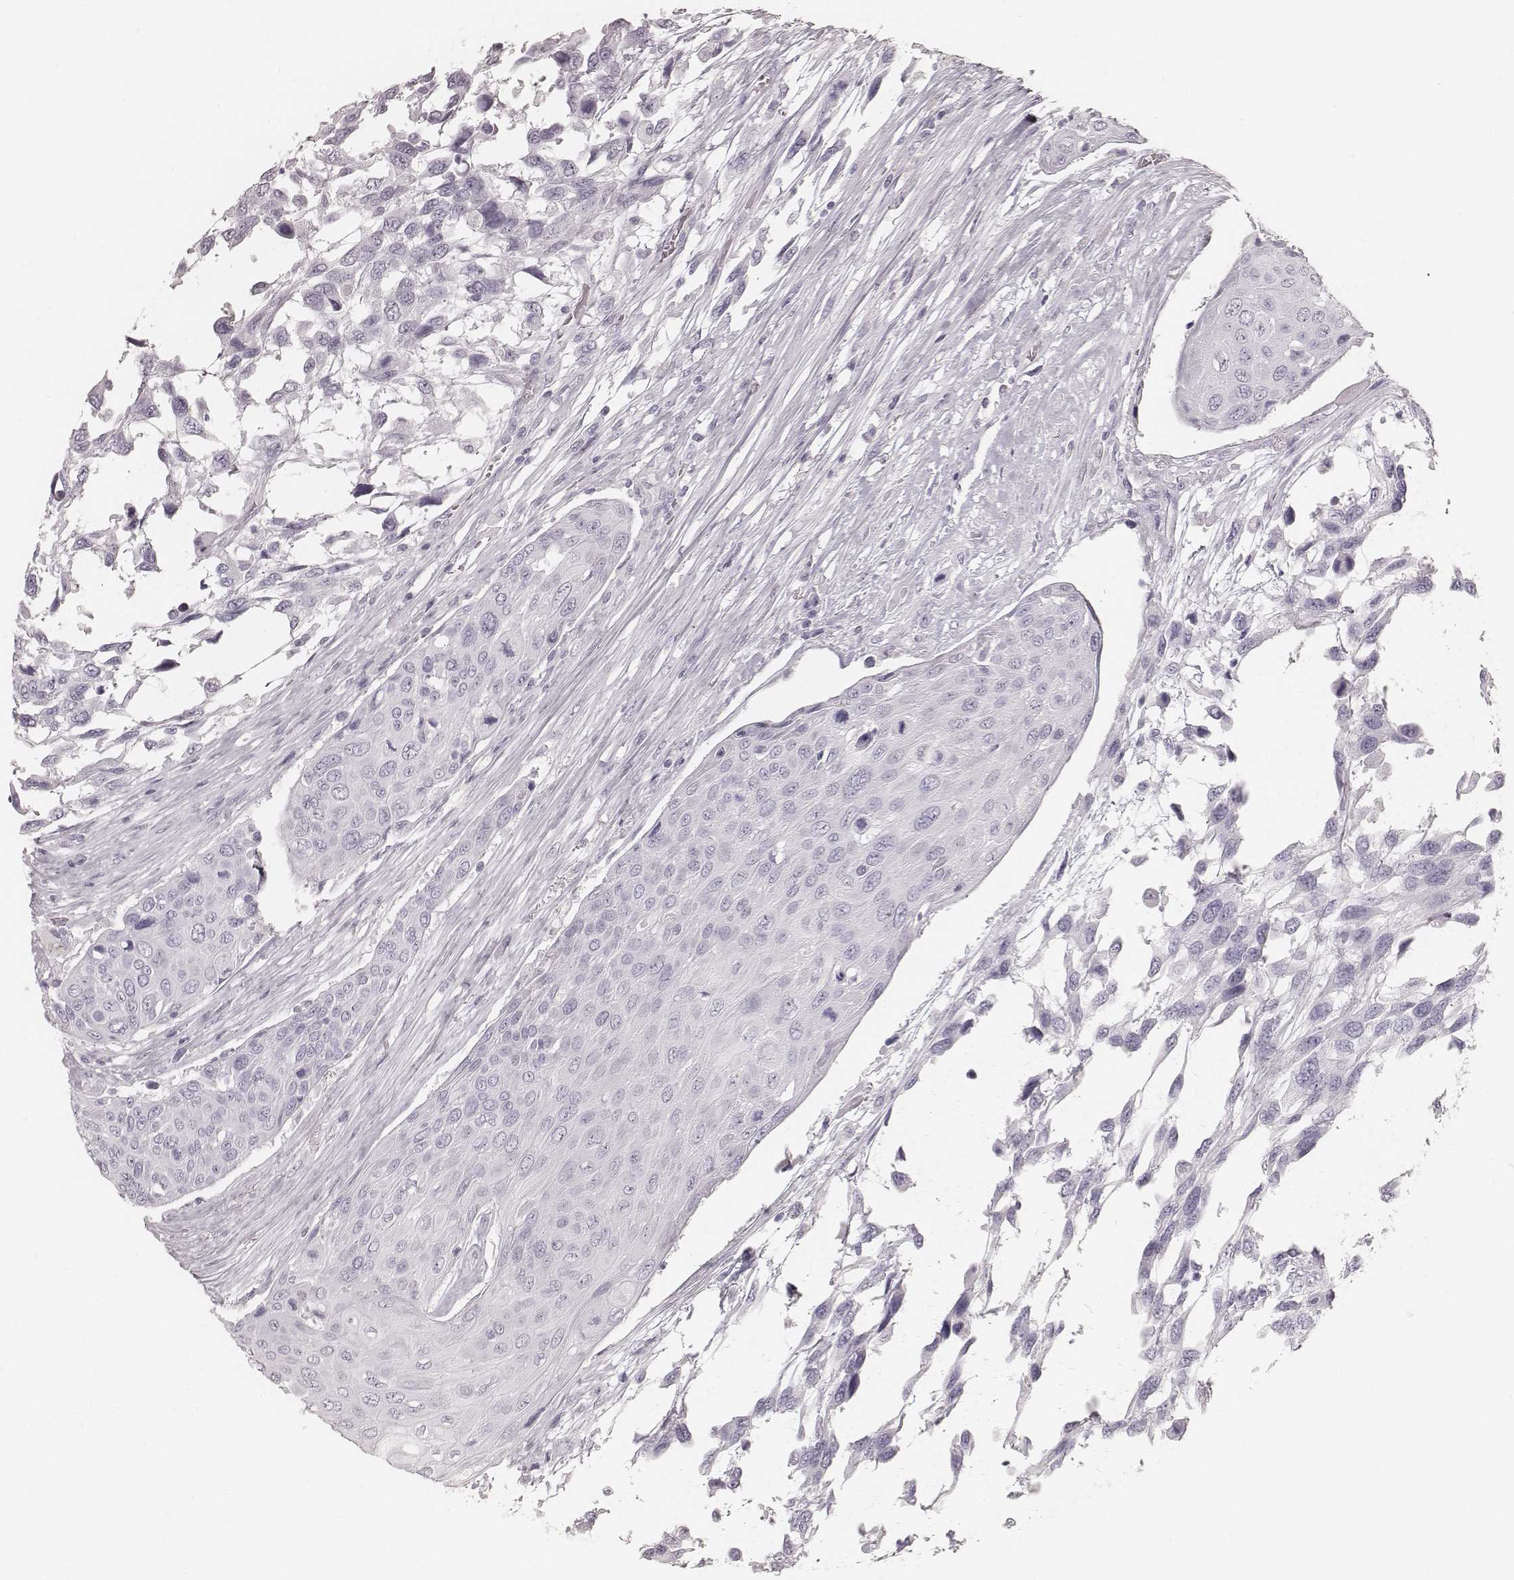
{"staining": {"intensity": "negative", "quantity": "none", "location": "none"}, "tissue": "urothelial cancer", "cell_type": "Tumor cells", "image_type": "cancer", "snomed": [{"axis": "morphology", "description": "Urothelial carcinoma, High grade"}, {"axis": "topography", "description": "Urinary bladder"}], "caption": "DAB immunohistochemical staining of urothelial cancer demonstrates no significant staining in tumor cells.", "gene": "KRT34", "patient": {"sex": "female", "age": 70}}